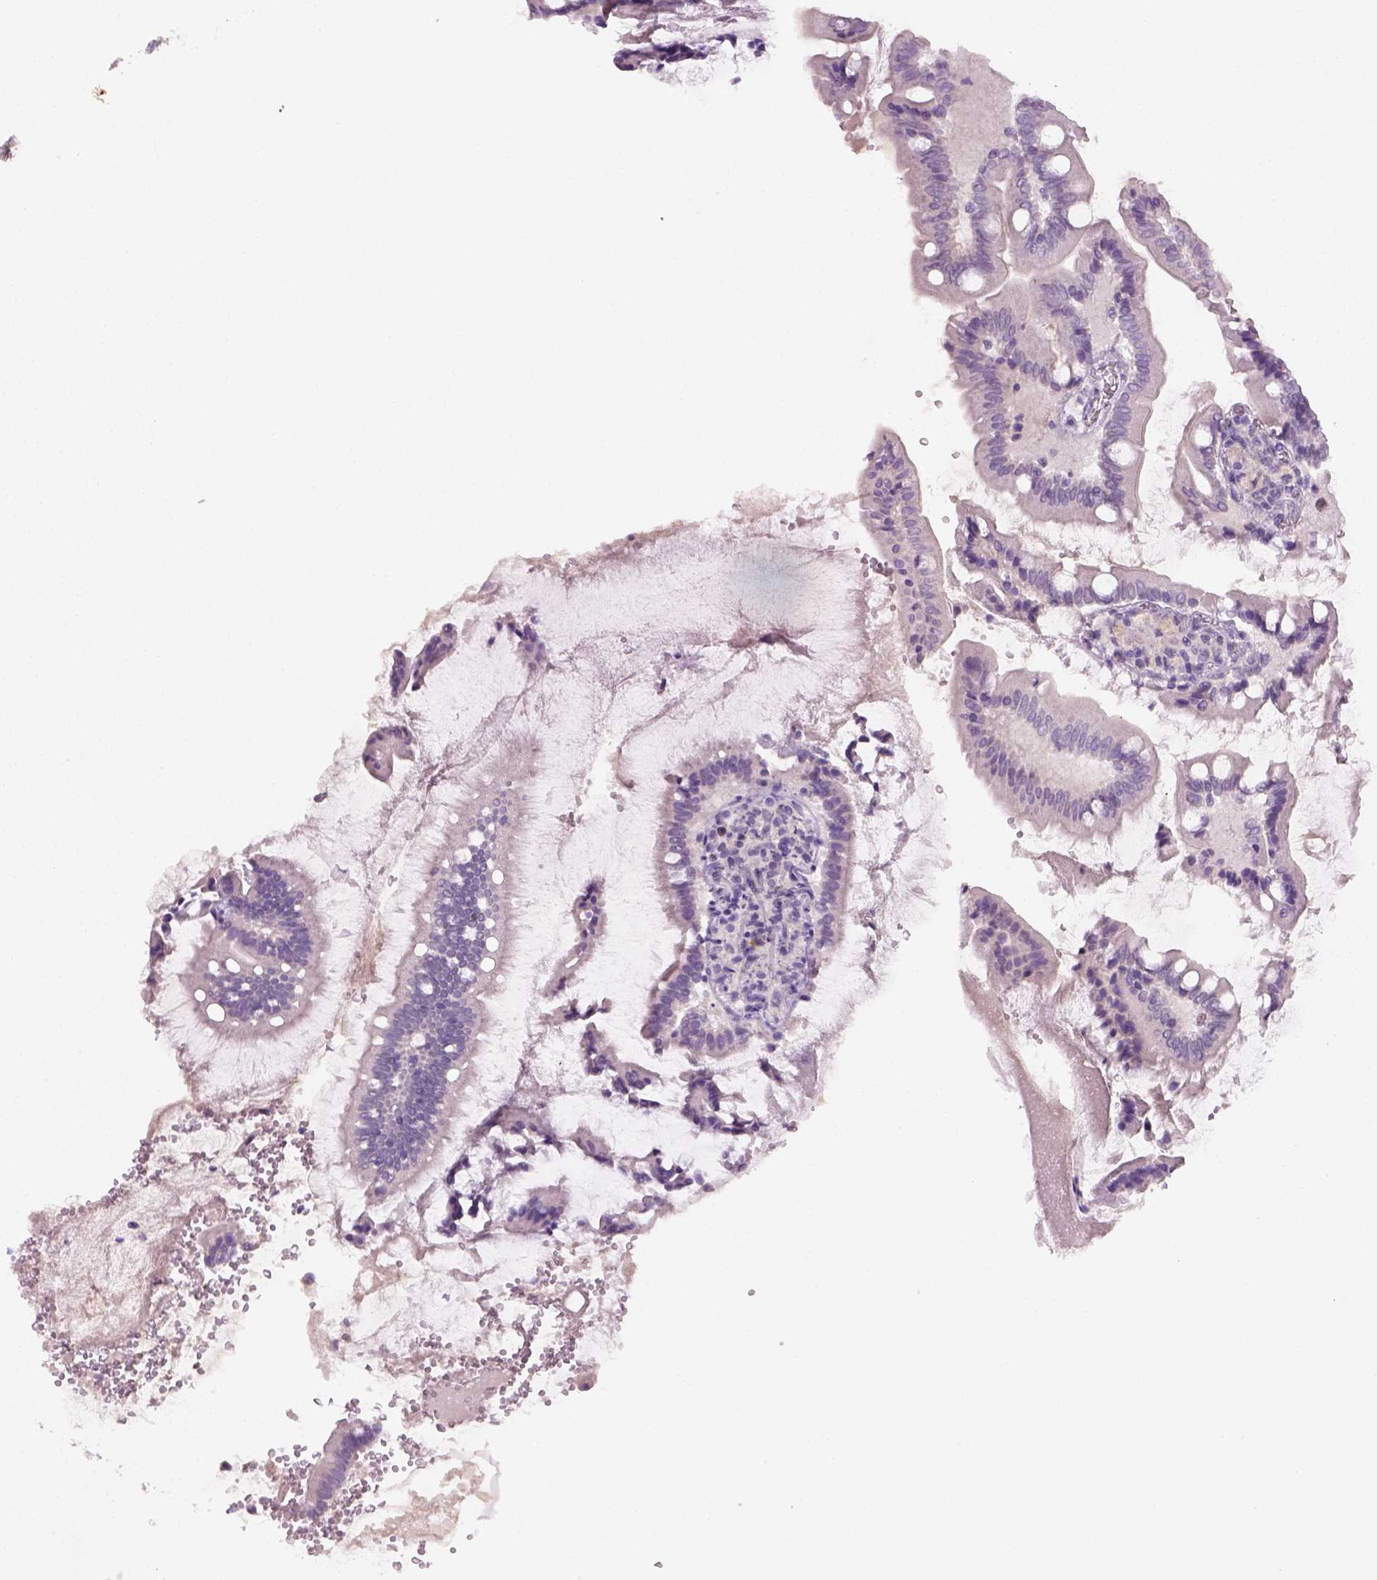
{"staining": {"intensity": "negative", "quantity": "none", "location": "none"}, "tissue": "small intestine", "cell_type": "Glandular cells", "image_type": "normal", "snomed": [{"axis": "morphology", "description": "Normal tissue, NOS"}, {"axis": "topography", "description": "Small intestine"}], "caption": "Immunohistochemistry (IHC) image of normal human small intestine stained for a protein (brown), which reveals no expression in glandular cells.", "gene": "GFI1B", "patient": {"sex": "female", "age": 56}}